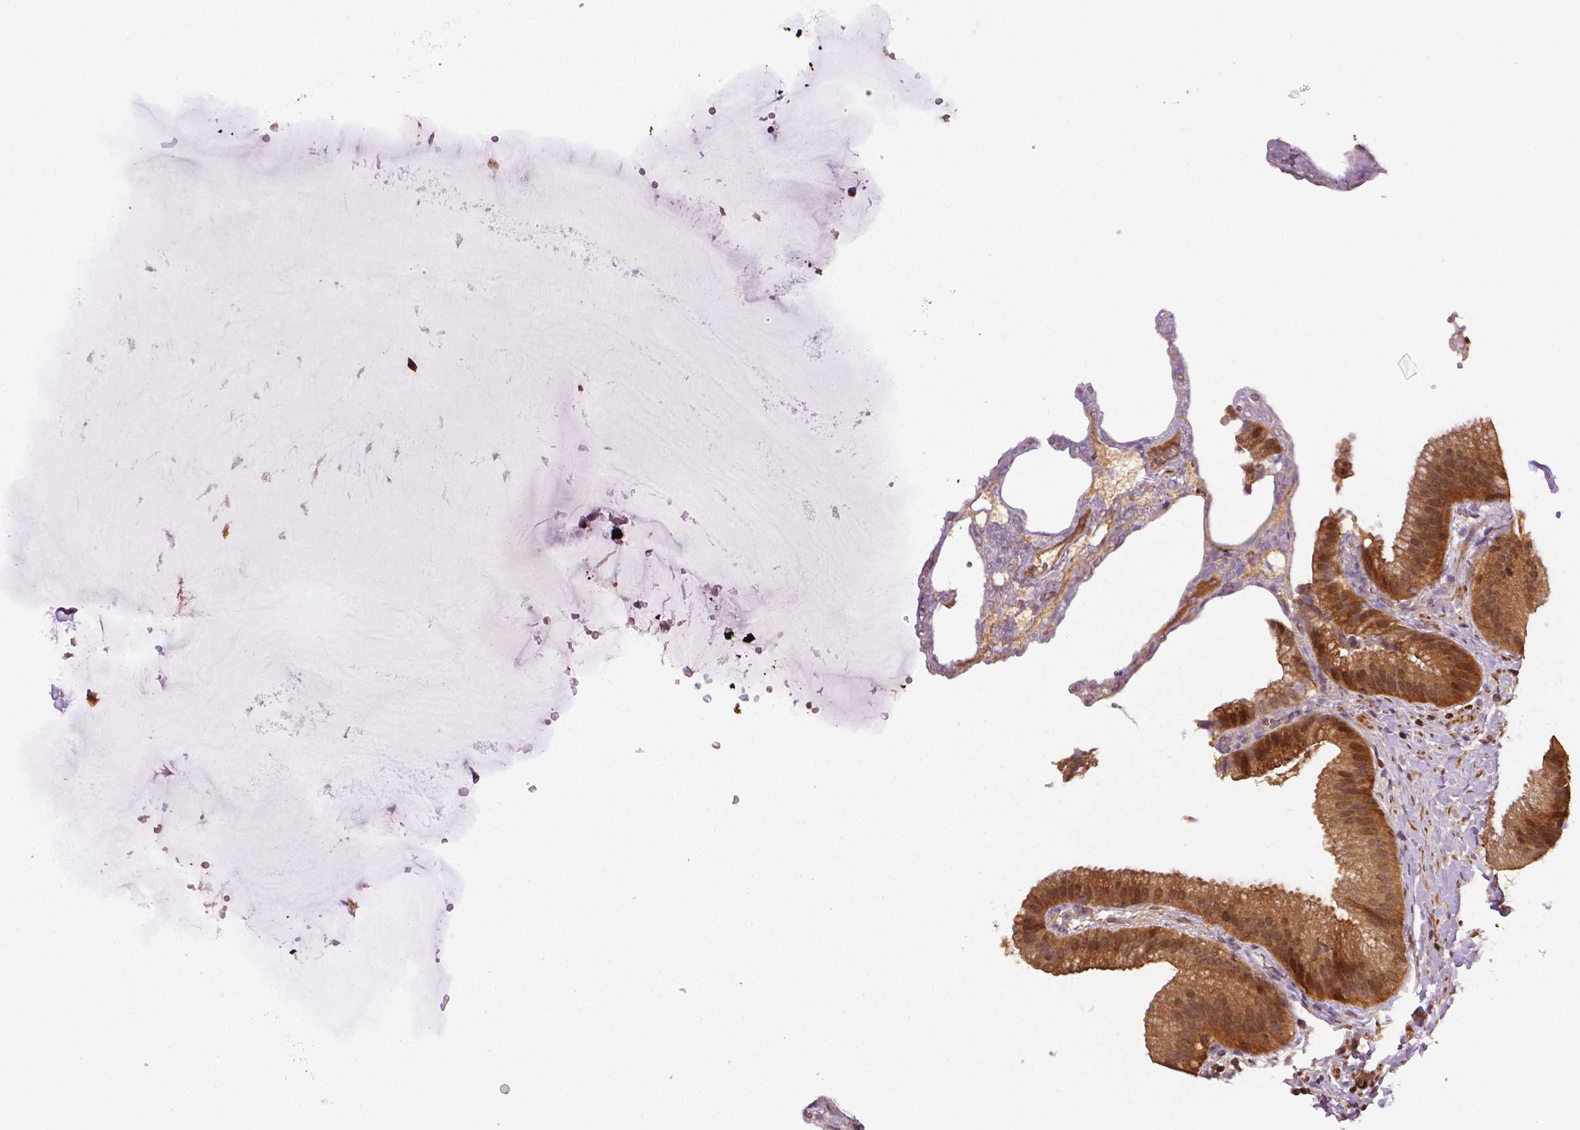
{"staining": {"intensity": "moderate", "quantity": ">75%", "location": "cytoplasmic/membranous,nuclear"}, "tissue": "gallbladder", "cell_type": "Glandular cells", "image_type": "normal", "snomed": [{"axis": "morphology", "description": "Normal tissue, NOS"}, {"axis": "topography", "description": "Gallbladder"}], "caption": "This is an image of immunohistochemistry (IHC) staining of benign gallbladder, which shows moderate expression in the cytoplasmic/membranous,nuclear of glandular cells.", "gene": "STAT3", "patient": {"sex": "female", "age": 63}}